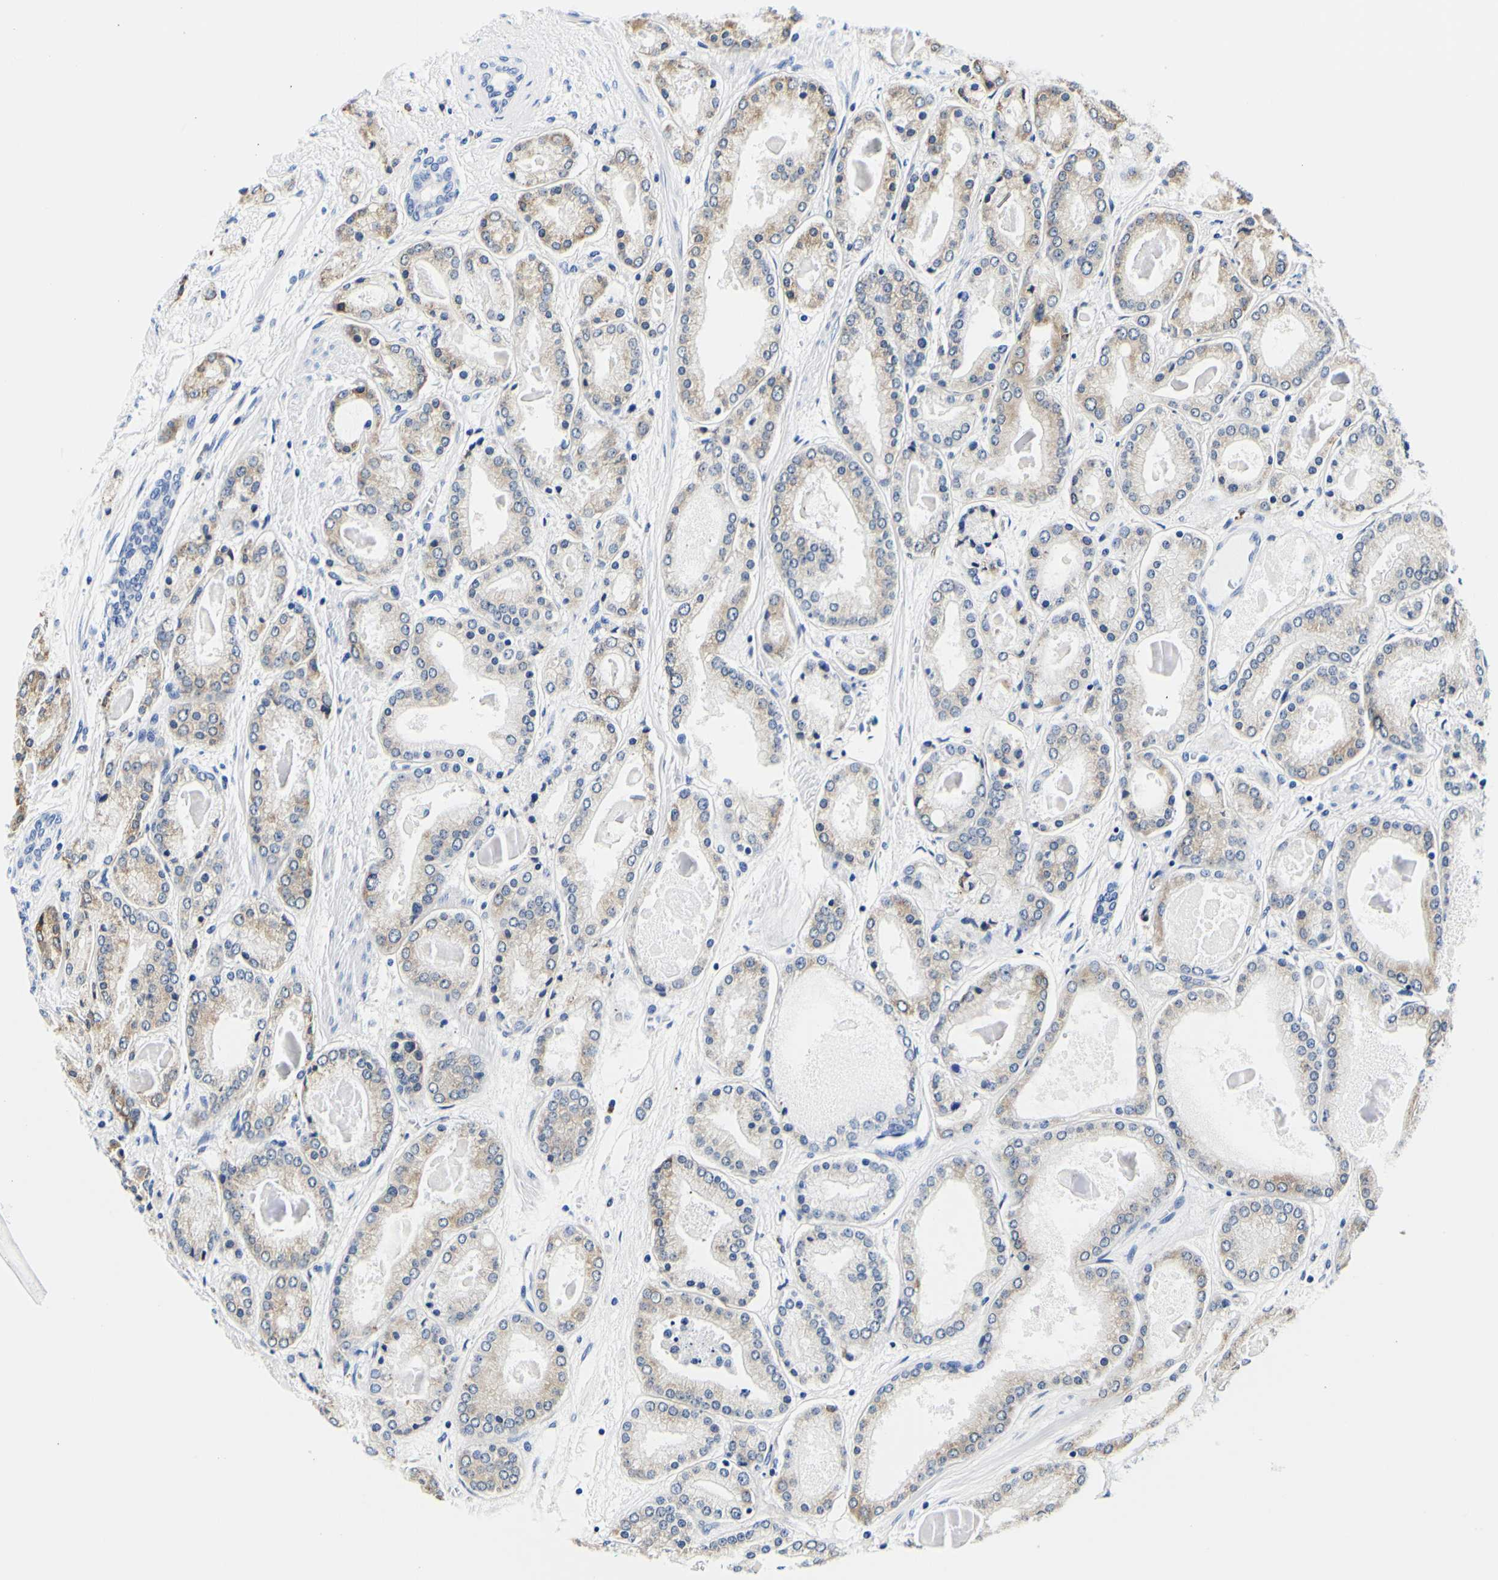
{"staining": {"intensity": "weak", "quantity": "25%-75%", "location": "cytoplasmic/membranous"}, "tissue": "prostate cancer", "cell_type": "Tumor cells", "image_type": "cancer", "snomed": [{"axis": "morphology", "description": "Adenocarcinoma, High grade"}, {"axis": "topography", "description": "Prostate"}], "caption": "Prostate high-grade adenocarcinoma stained for a protein (brown) shows weak cytoplasmic/membranous positive staining in approximately 25%-75% of tumor cells.", "gene": "P4HB", "patient": {"sex": "male", "age": 59}}